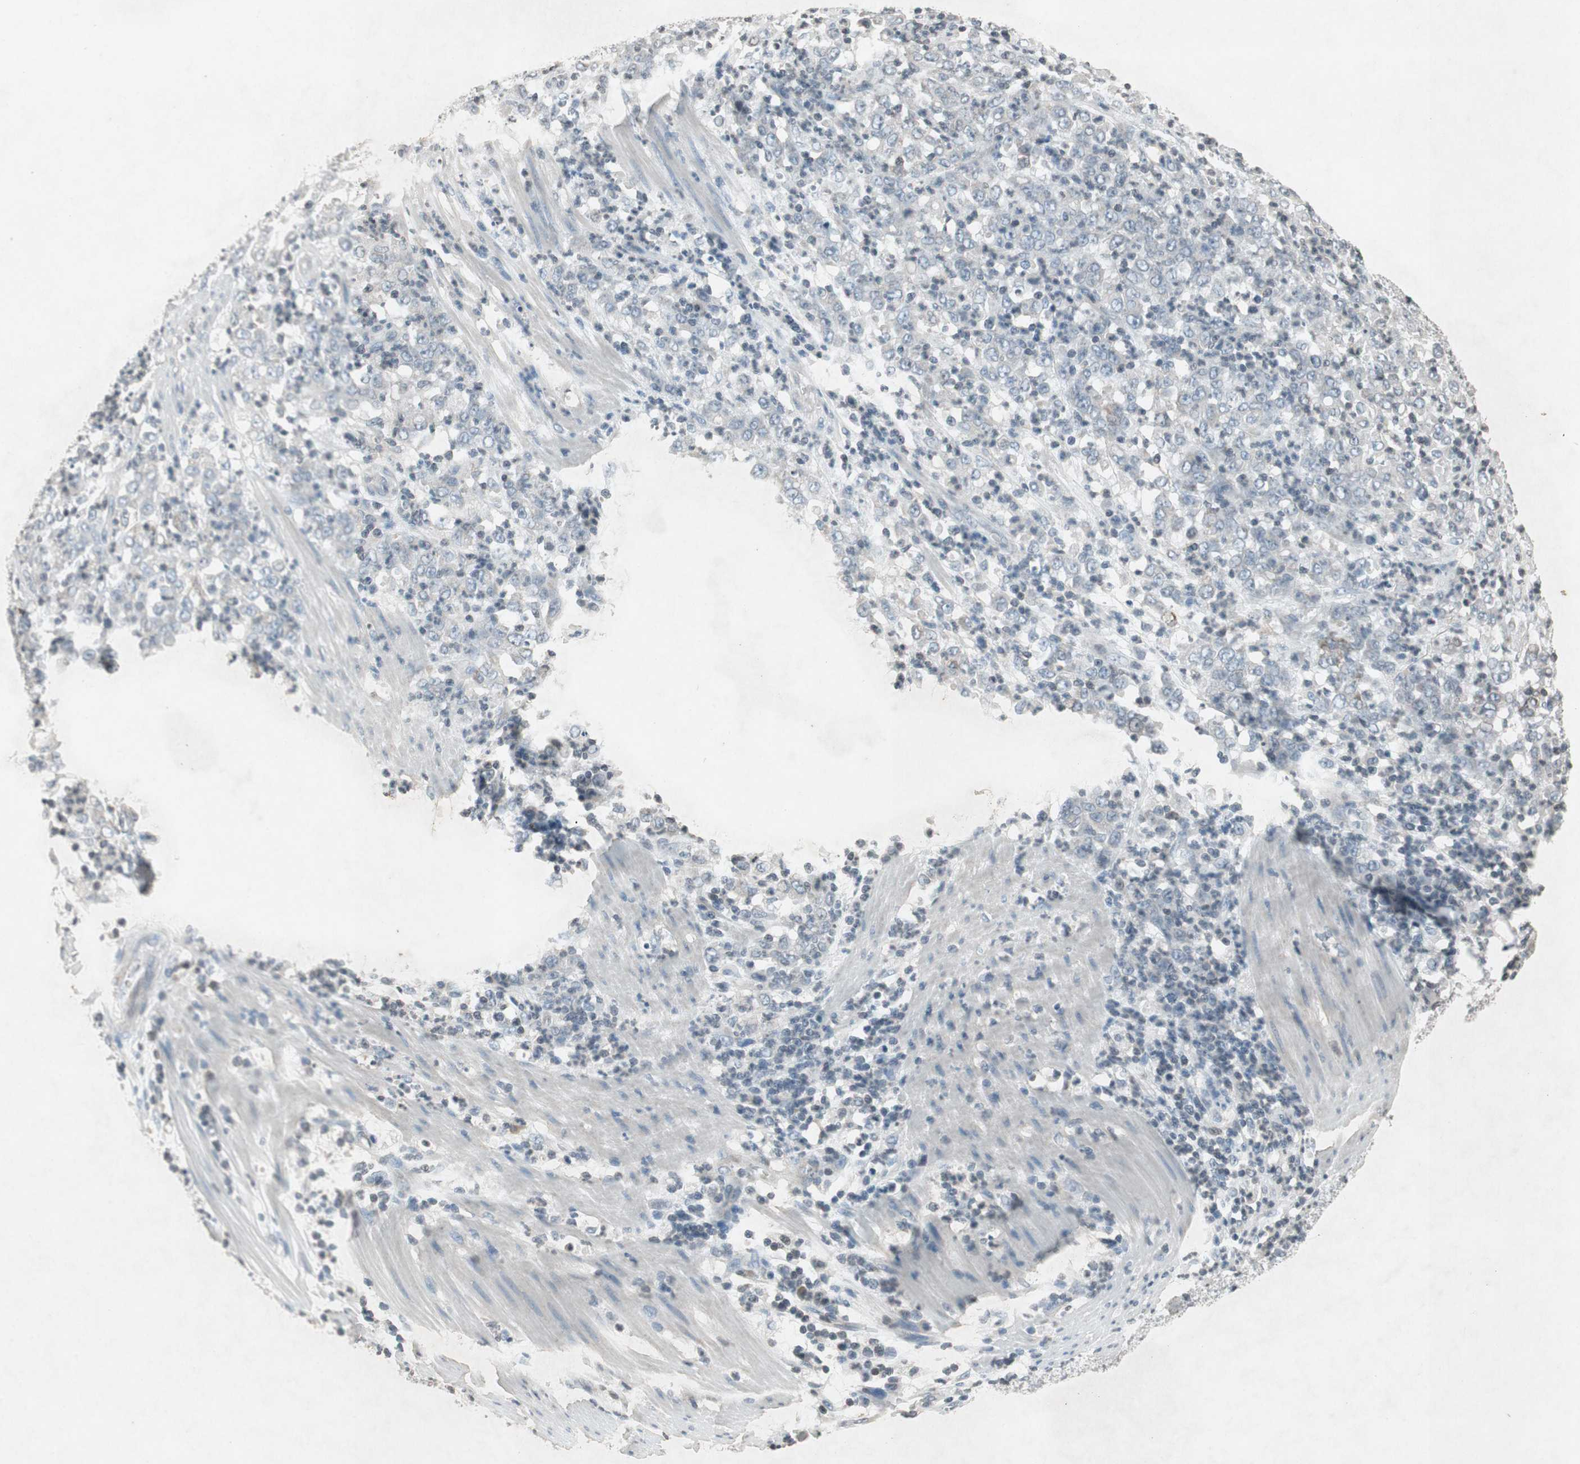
{"staining": {"intensity": "negative", "quantity": "none", "location": "none"}, "tissue": "stomach cancer", "cell_type": "Tumor cells", "image_type": "cancer", "snomed": [{"axis": "morphology", "description": "Adenocarcinoma, NOS"}, {"axis": "topography", "description": "Stomach, lower"}], "caption": "IHC micrograph of neoplastic tissue: human stomach cancer (adenocarcinoma) stained with DAB (3,3'-diaminobenzidine) exhibits no significant protein positivity in tumor cells.", "gene": "ARG2", "patient": {"sex": "female", "age": 71}}